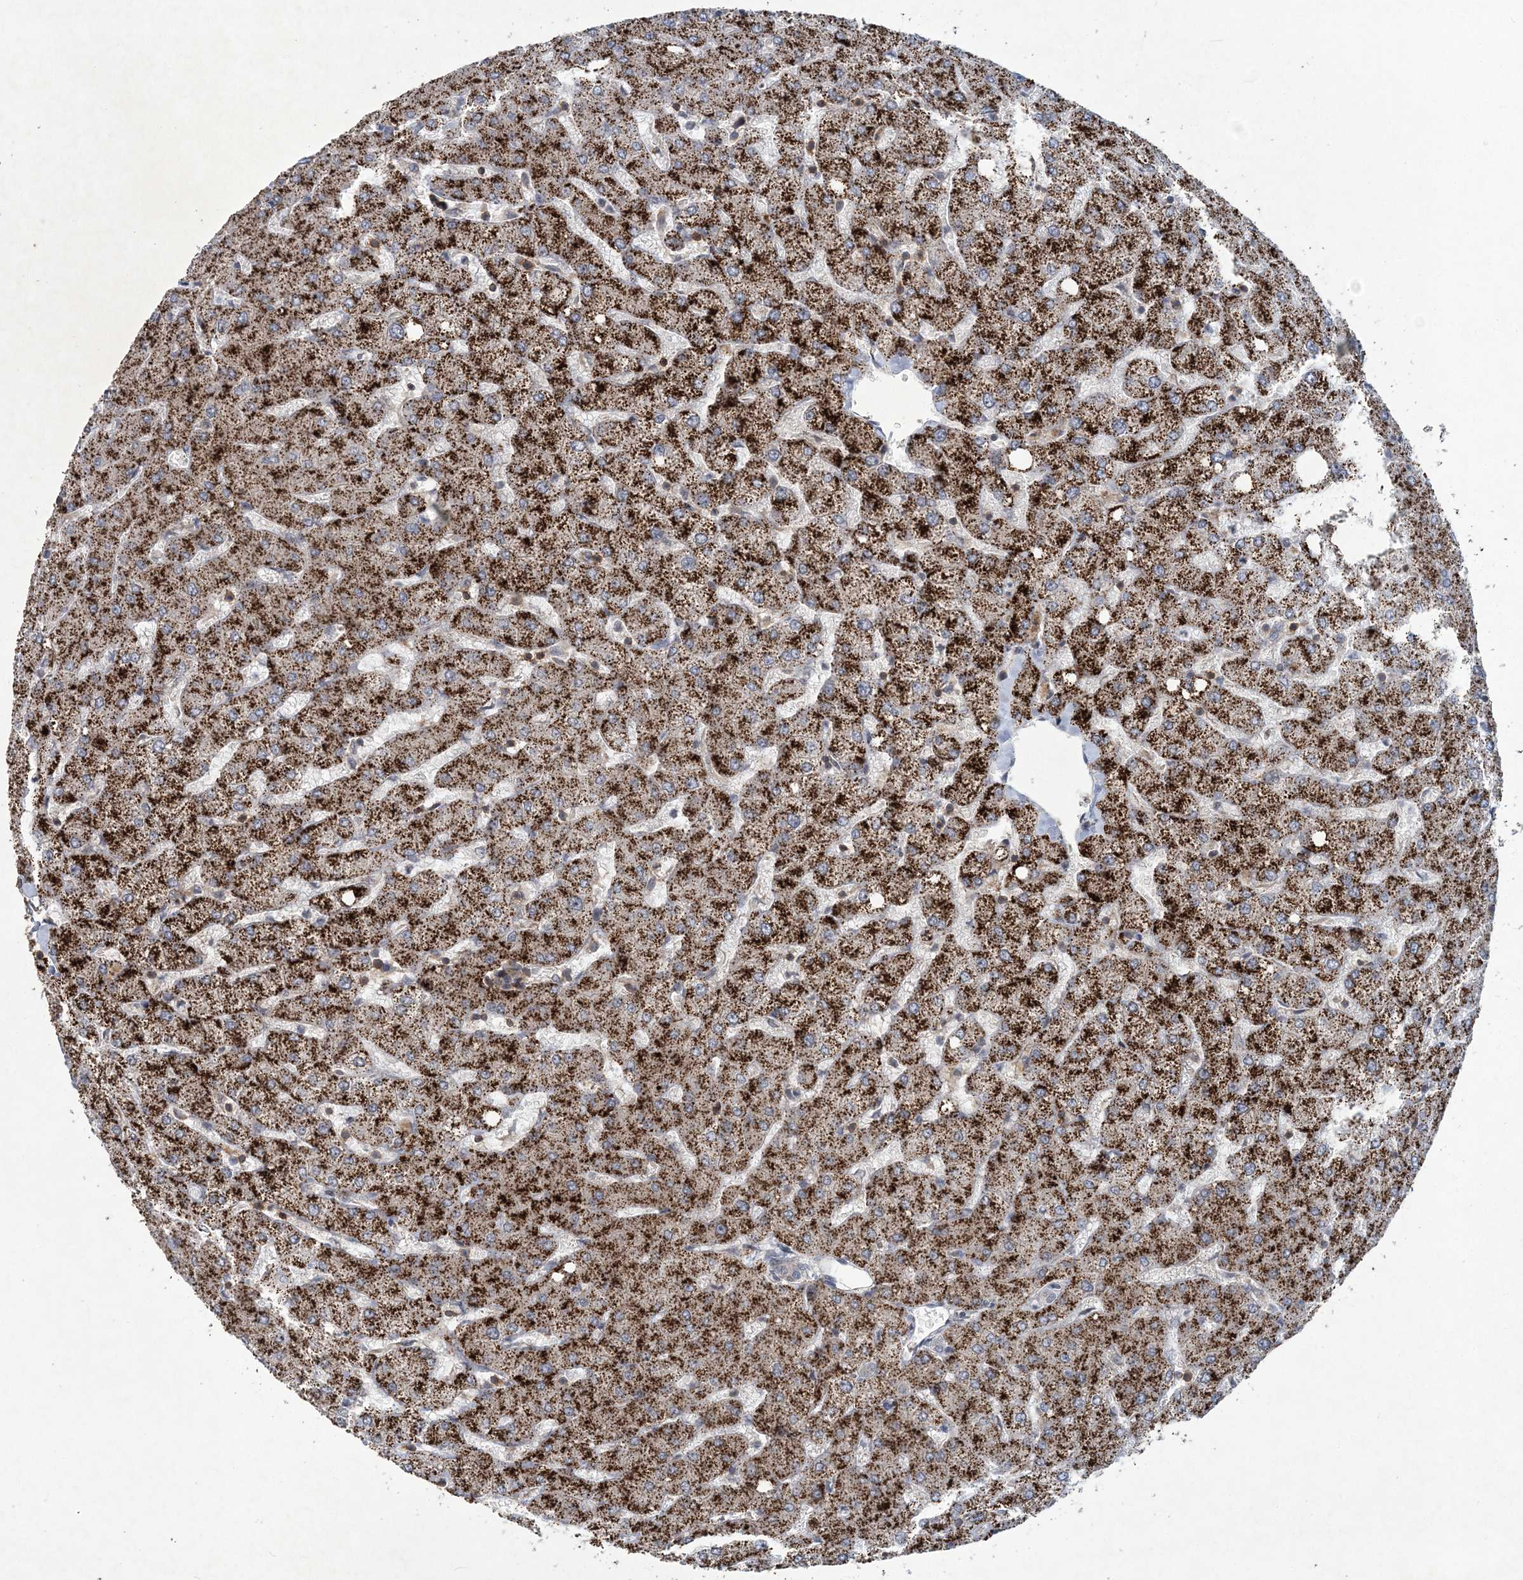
{"staining": {"intensity": "negative", "quantity": "none", "location": "none"}, "tissue": "liver", "cell_type": "Cholangiocytes", "image_type": "normal", "snomed": [{"axis": "morphology", "description": "Normal tissue, NOS"}, {"axis": "topography", "description": "Liver"}], "caption": "Micrograph shows no significant protein staining in cholangiocytes of benign liver. (DAB (3,3'-diaminobenzidine) IHC with hematoxylin counter stain).", "gene": "RNF25", "patient": {"sex": "female", "age": 54}}